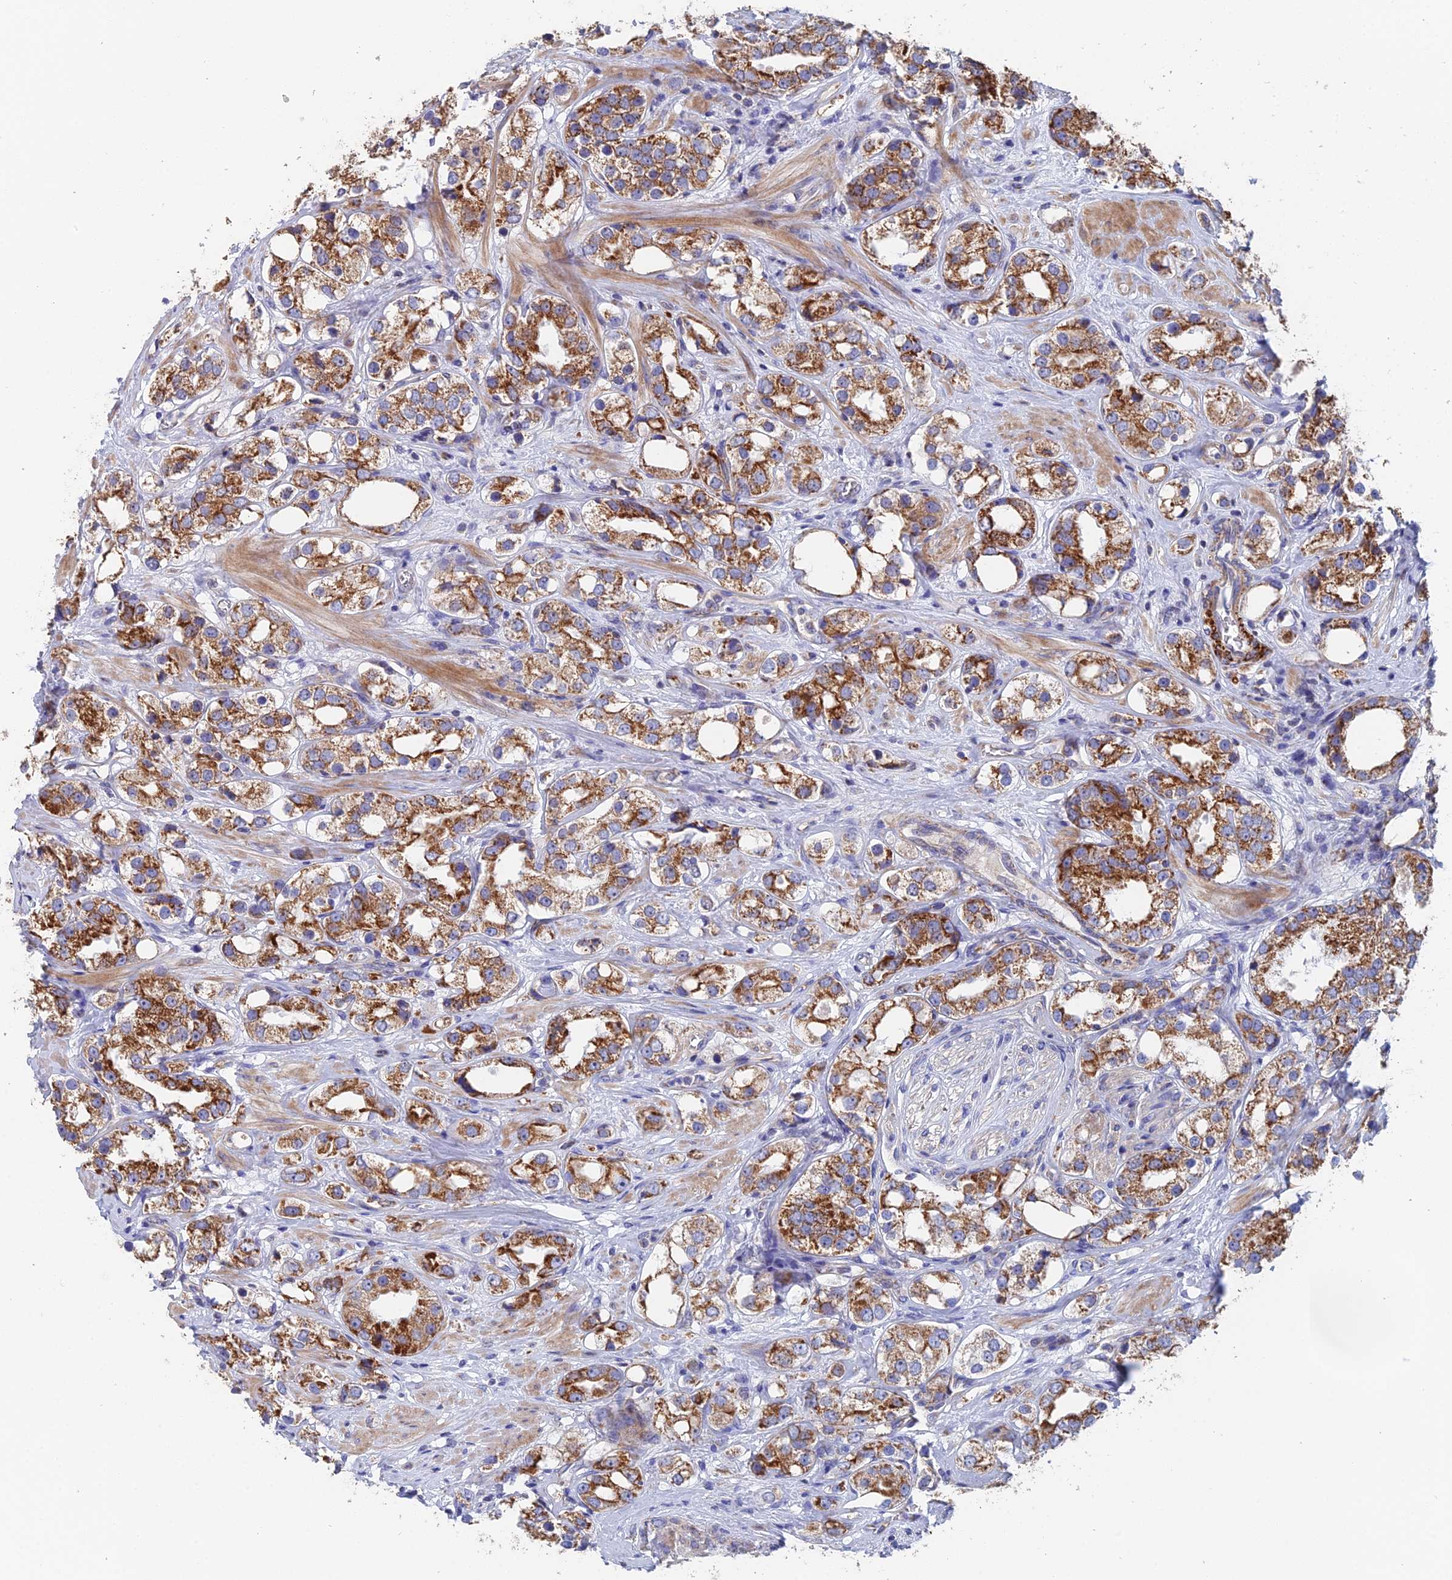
{"staining": {"intensity": "strong", "quantity": ">75%", "location": "cytoplasmic/membranous"}, "tissue": "prostate cancer", "cell_type": "Tumor cells", "image_type": "cancer", "snomed": [{"axis": "morphology", "description": "Adenocarcinoma, NOS"}, {"axis": "topography", "description": "Prostate"}], "caption": "The photomicrograph reveals staining of prostate cancer (adenocarcinoma), revealing strong cytoplasmic/membranous protein staining (brown color) within tumor cells.", "gene": "ECSIT", "patient": {"sex": "male", "age": 79}}